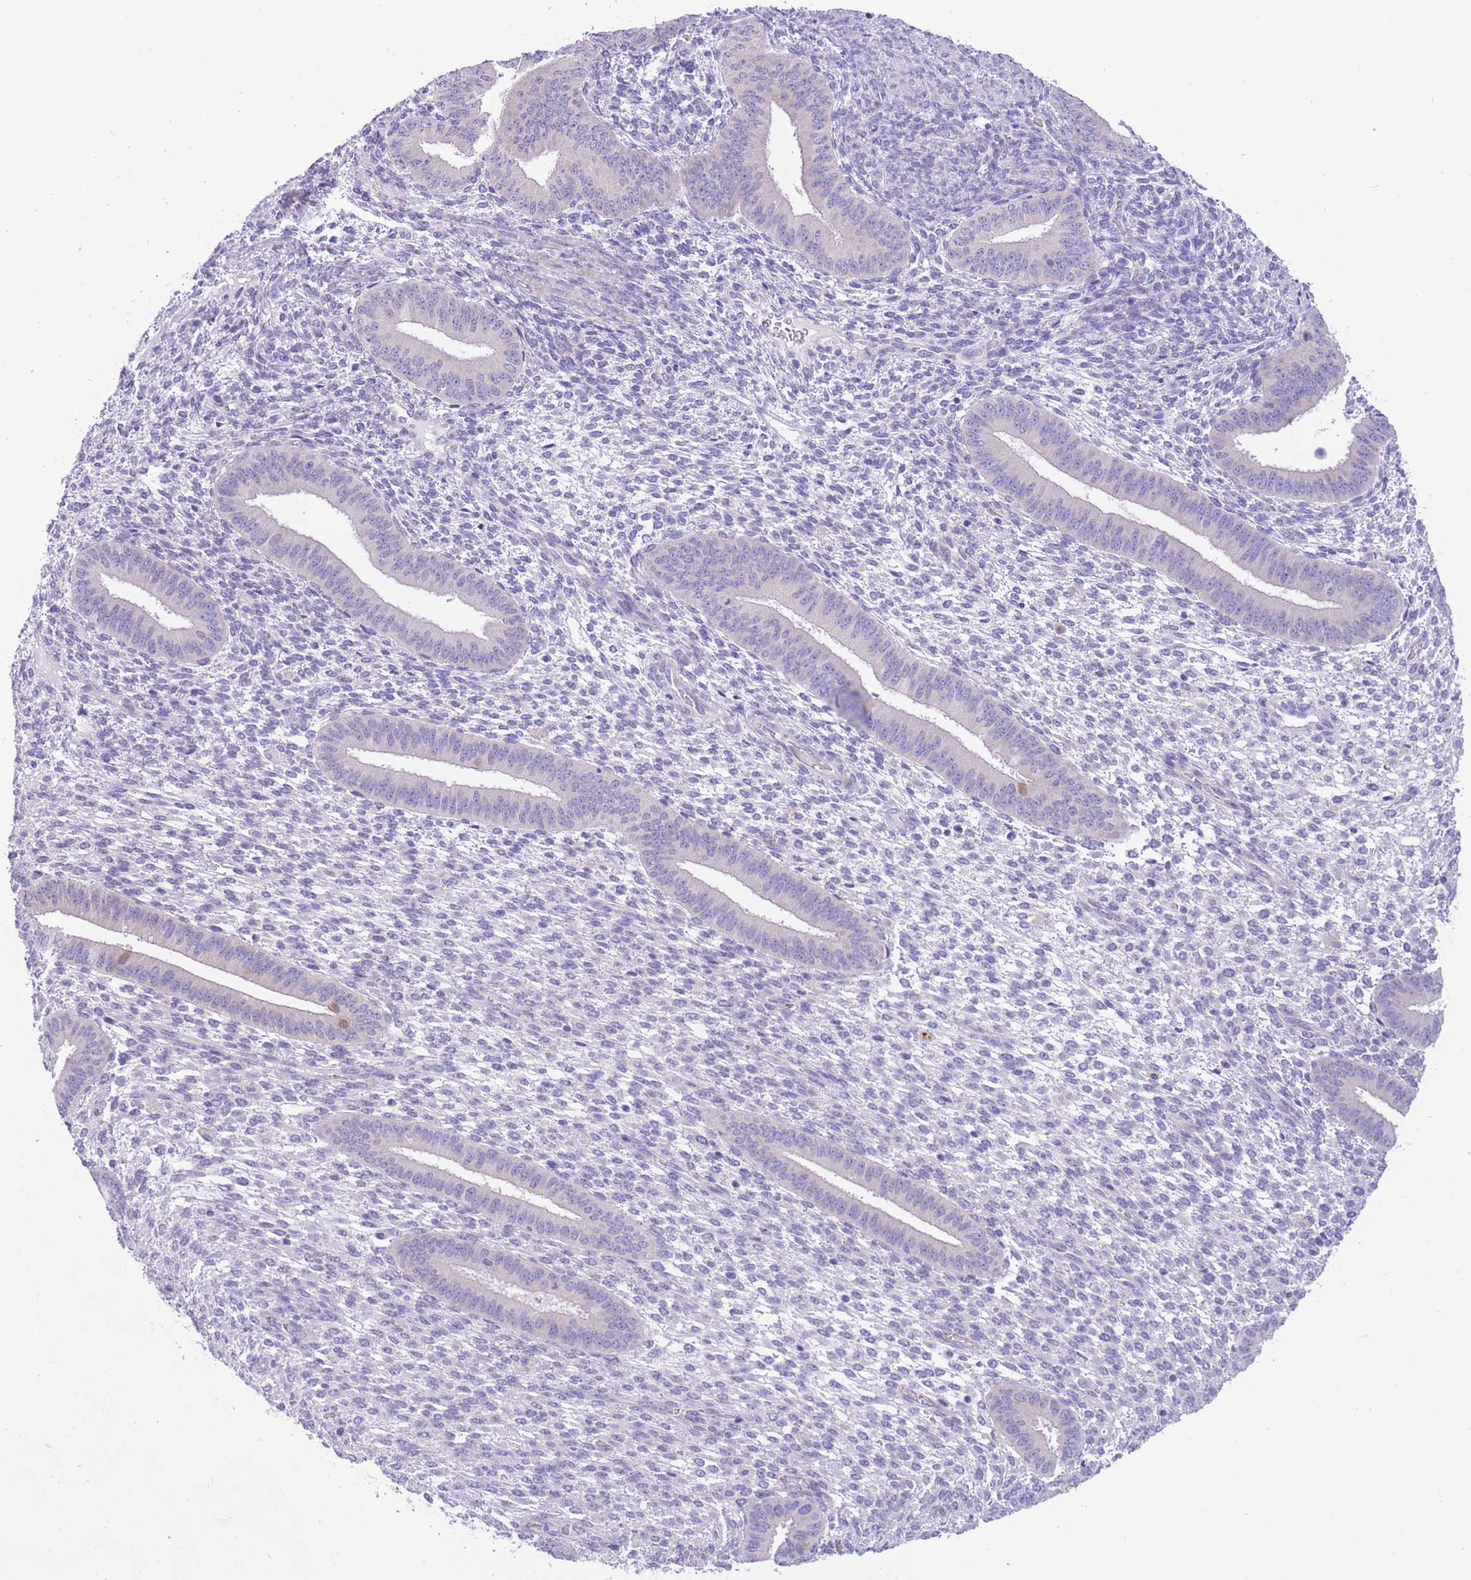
{"staining": {"intensity": "negative", "quantity": "none", "location": "none"}, "tissue": "endometrium", "cell_type": "Cells in endometrial stroma", "image_type": "normal", "snomed": [{"axis": "morphology", "description": "Normal tissue, NOS"}, {"axis": "topography", "description": "Endometrium"}], "caption": "Protein analysis of unremarkable endometrium shows no significant staining in cells in endometrial stroma. Brightfield microscopy of immunohistochemistry (IHC) stained with DAB (brown) and hematoxylin (blue), captured at high magnification.", "gene": "QTRT1", "patient": {"sex": "female", "age": 36}}